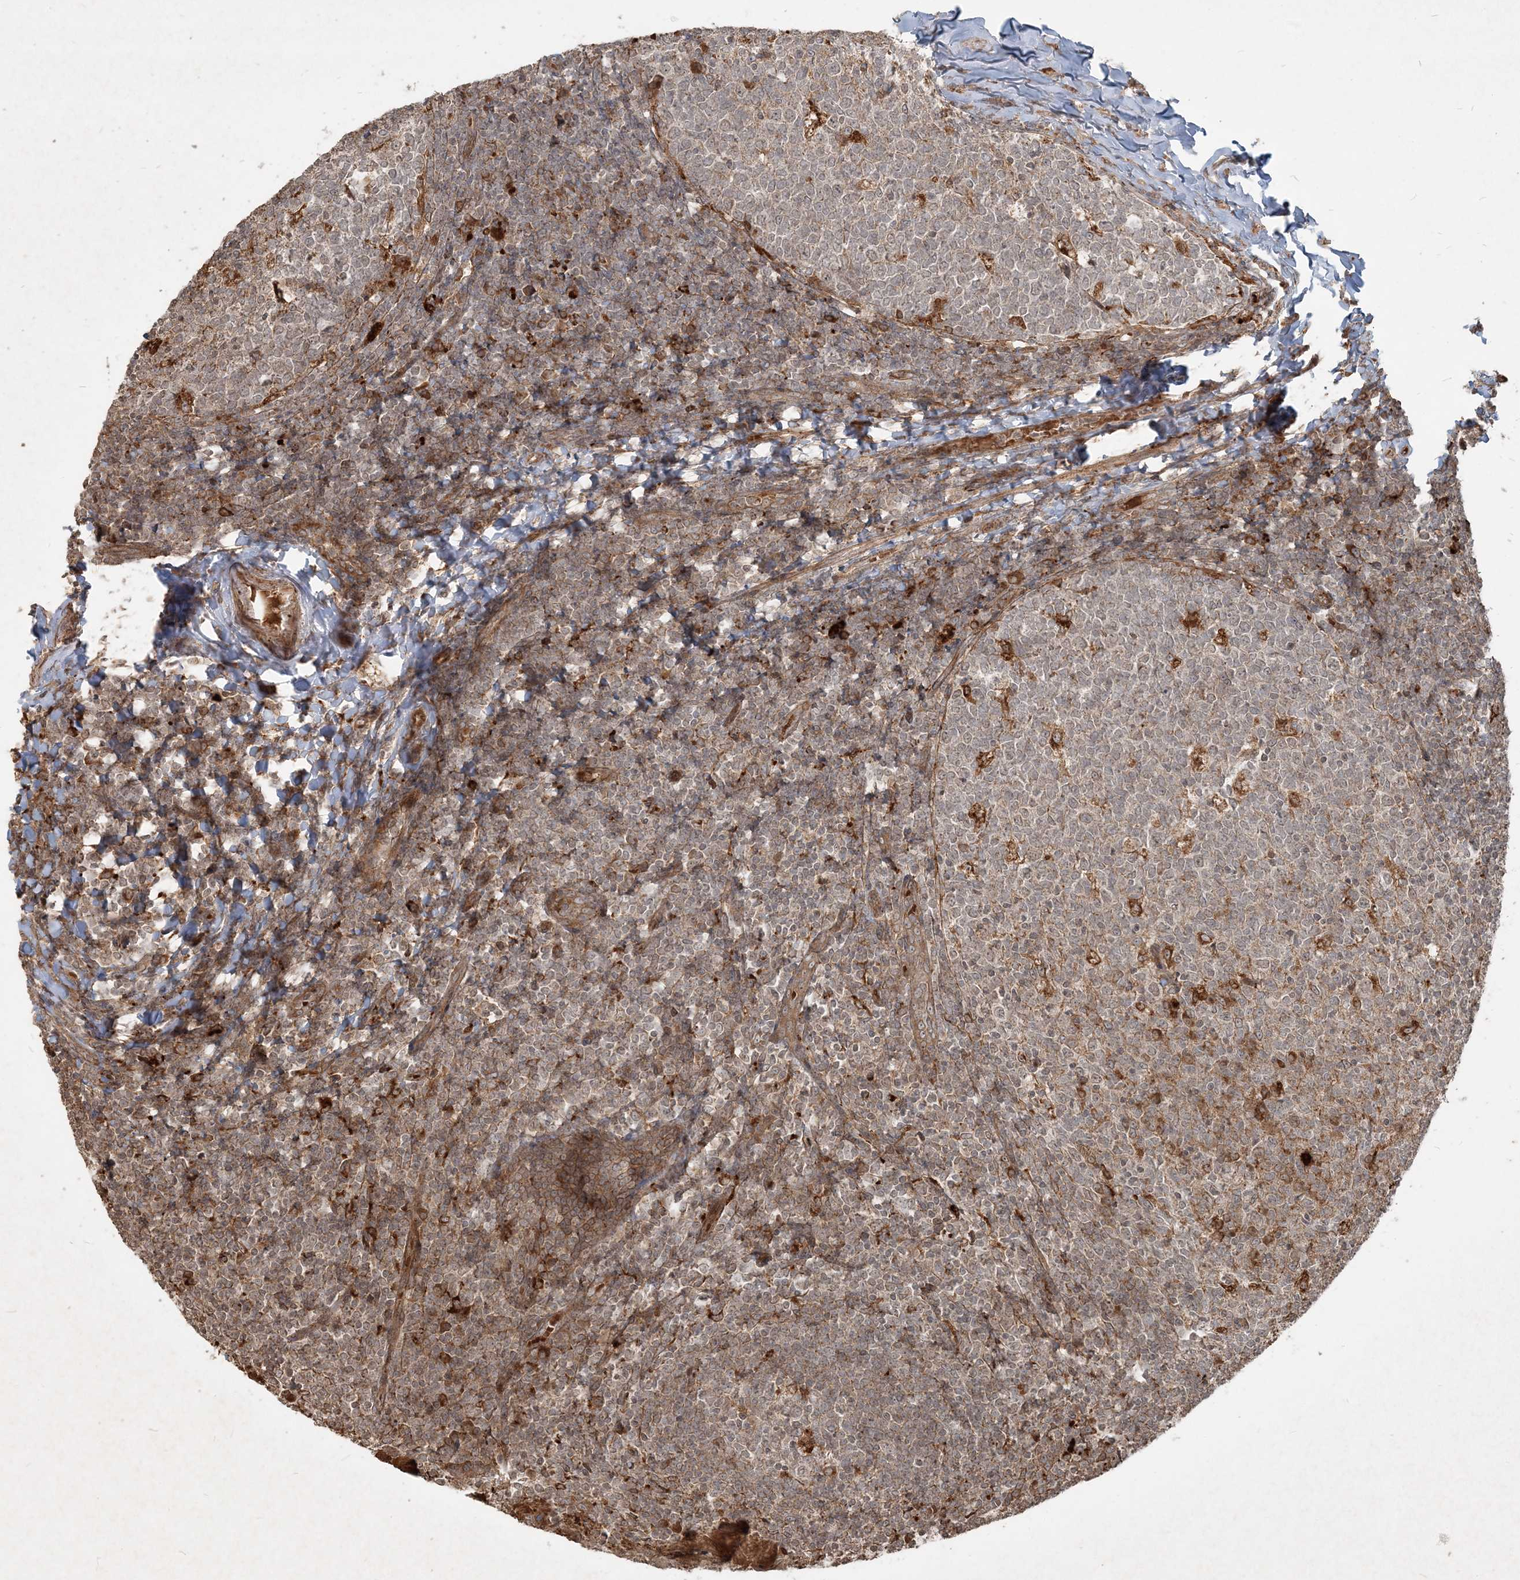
{"staining": {"intensity": "moderate", "quantity": "<25%", "location": "cytoplasmic/membranous"}, "tissue": "tonsil", "cell_type": "Germinal center cells", "image_type": "normal", "snomed": [{"axis": "morphology", "description": "Normal tissue, NOS"}, {"axis": "topography", "description": "Tonsil"}], "caption": "Immunohistochemical staining of normal tonsil displays low levels of moderate cytoplasmic/membranous positivity in approximately <25% of germinal center cells.", "gene": "NARS1", "patient": {"sex": "female", "age": 19}}